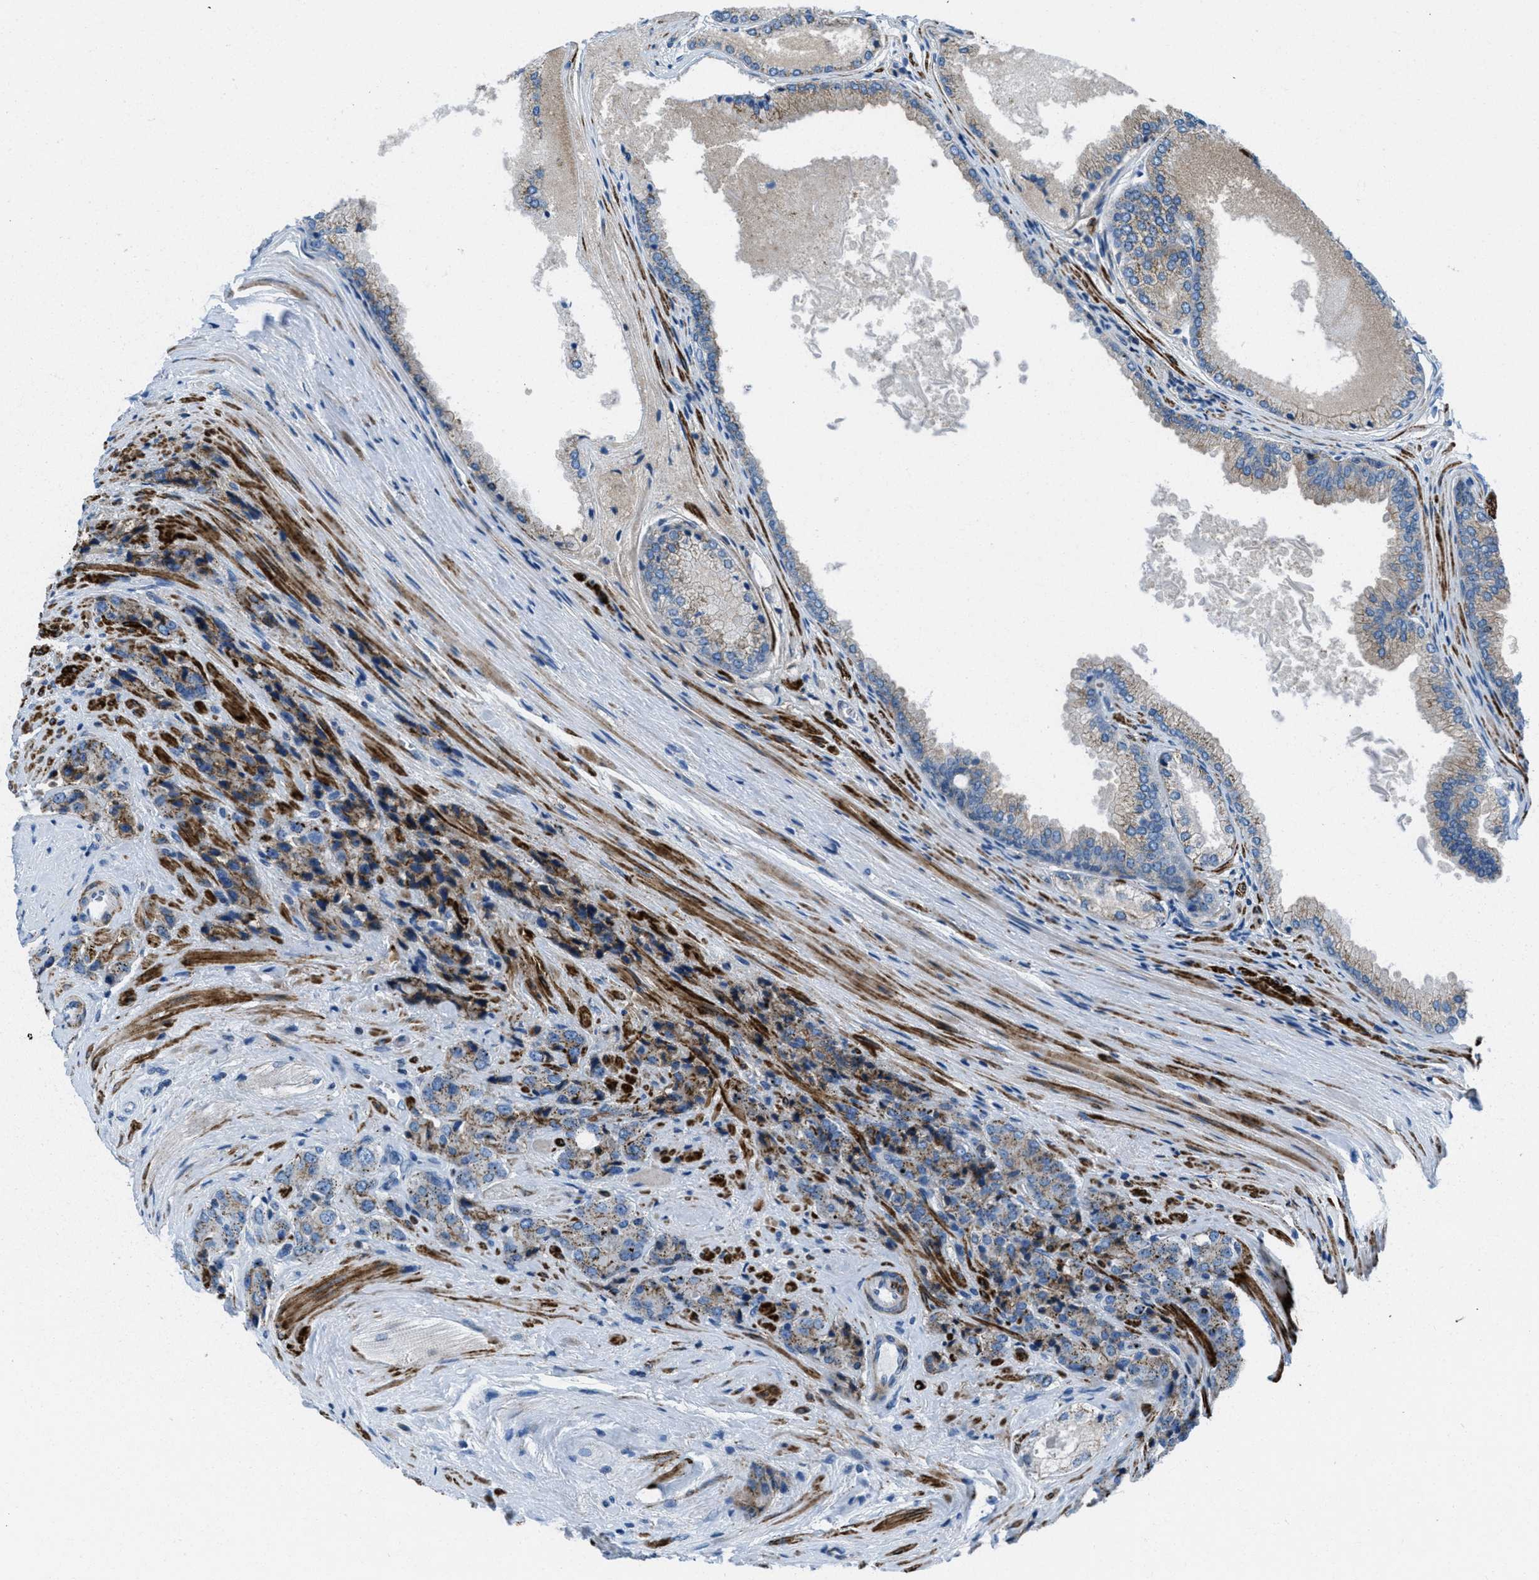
{"staining": {"intensity": "moderate", "quantity": ">75%", "location": "cytoplasmic/membranous"}, "tissue": "prostate cancer", "cell_type": "Tumor cells", "image_type": "cancer", "snomed": [{"axis": "morphology", "description": "Adenocarcinoma, High grade"}, {"axis": "topography", "description": "Prostate"}], "caption": "Human prostate cancer stained with a brown dye reveals moderate cytoplasmic/membranous positive positivity in approximately >75% of tumor cells.", "gene": "MFSD13A", "patient": {"sex": "male", "age": 71}}